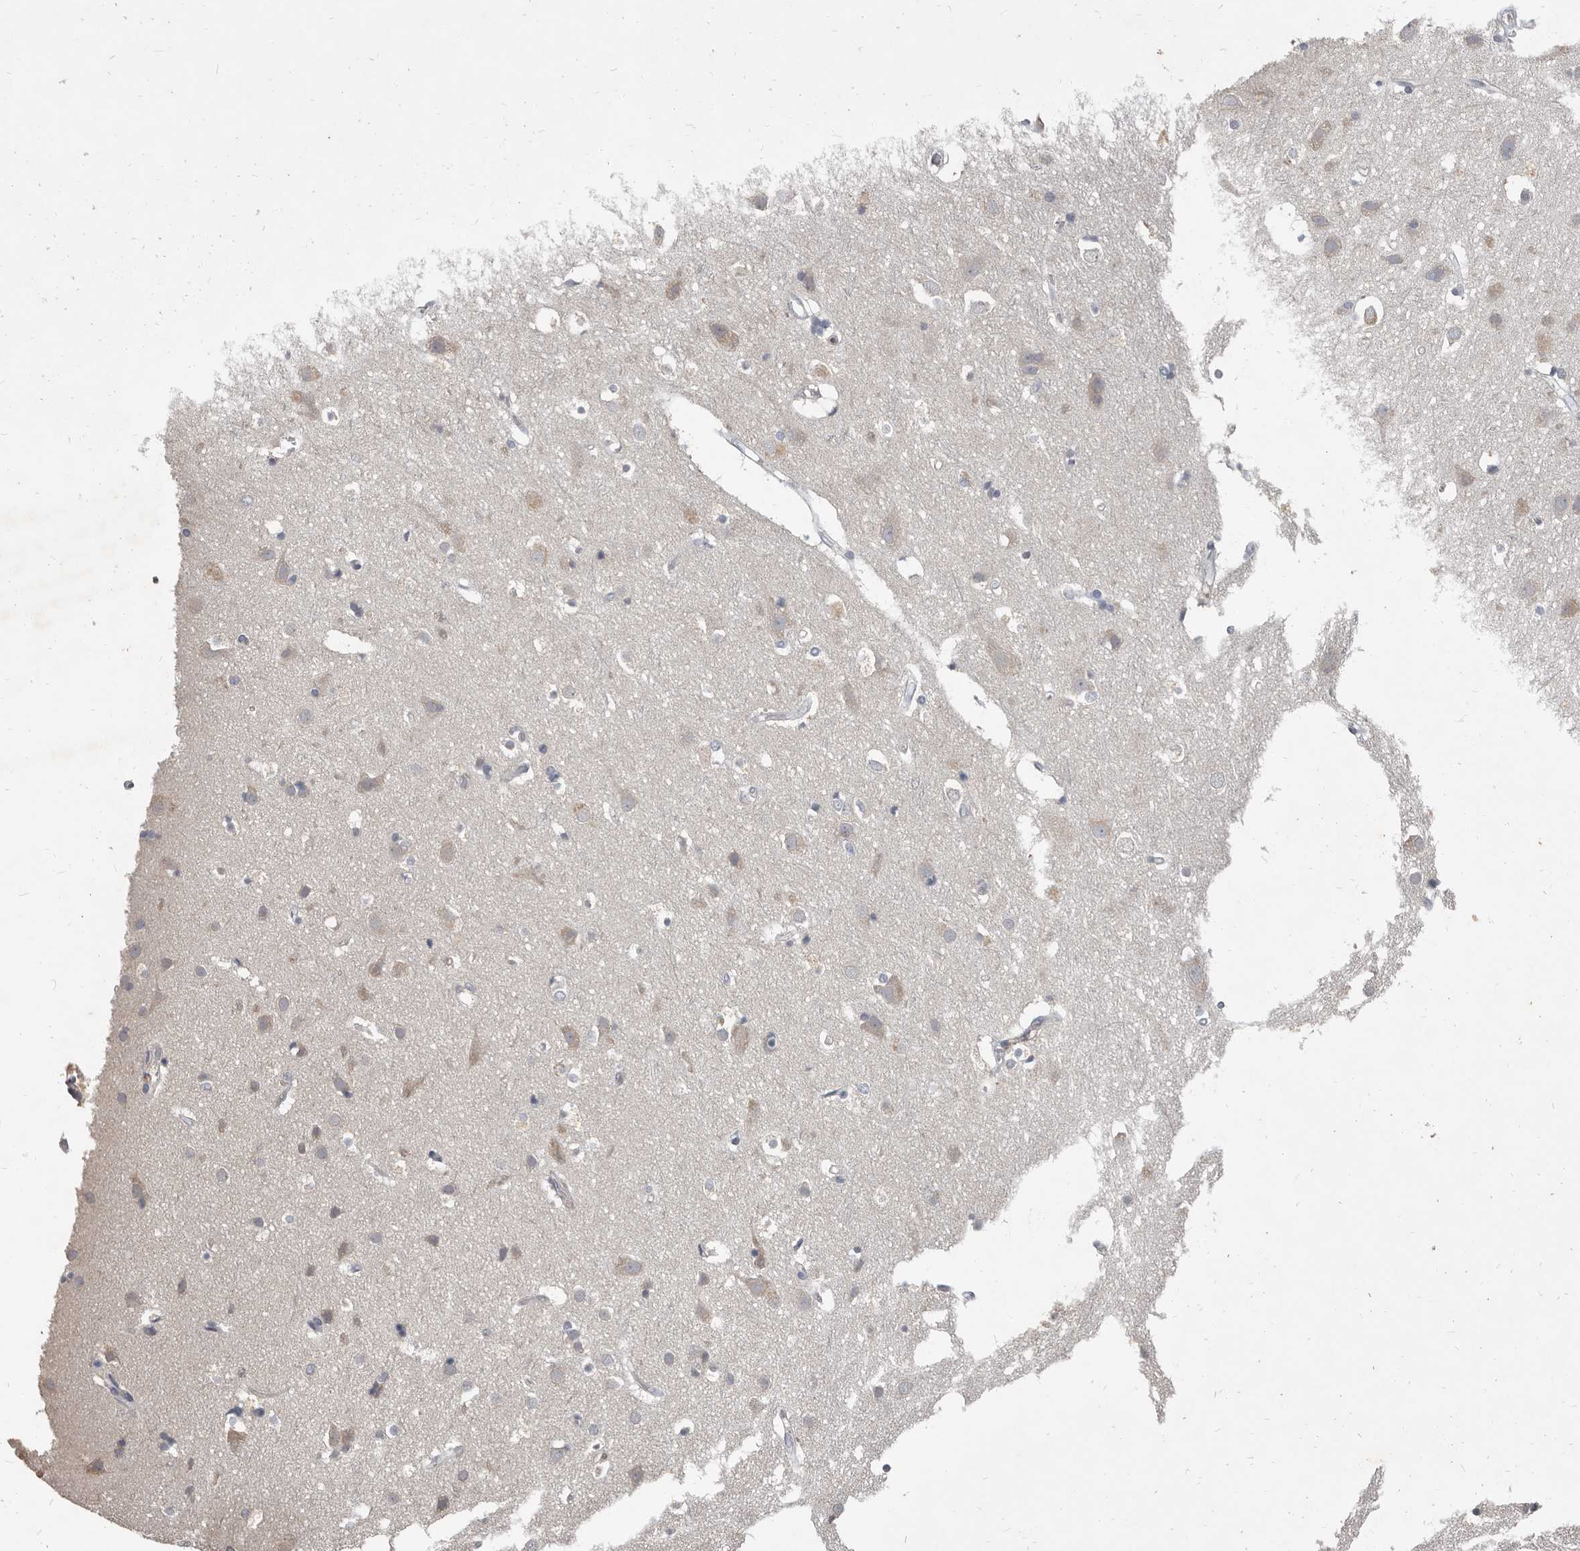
{"staining": {"intensity": "negative", "quantity": "none", "location": "none"}, "tissue": "cerebral cortex", "cell_type": "Endothelial cells", "image_type": "normal", "snomed": [{"axis": "morphology", "description": "Normal tissue, NOS"}, {"axis": "topography", "description": "Cerebral cortex"}], "caption": "The IHC image has no significant positivity in endothelial cells of cerebral cortex. Brightfield microscopy of immunohistochemistry stained with DAB (3,3'-diaminobenzidine) (brown) and hematoxylin (blue), captured at high magnification.", "gene": "AKNAD1", "patient": {"sex": "male", "age": 54}}